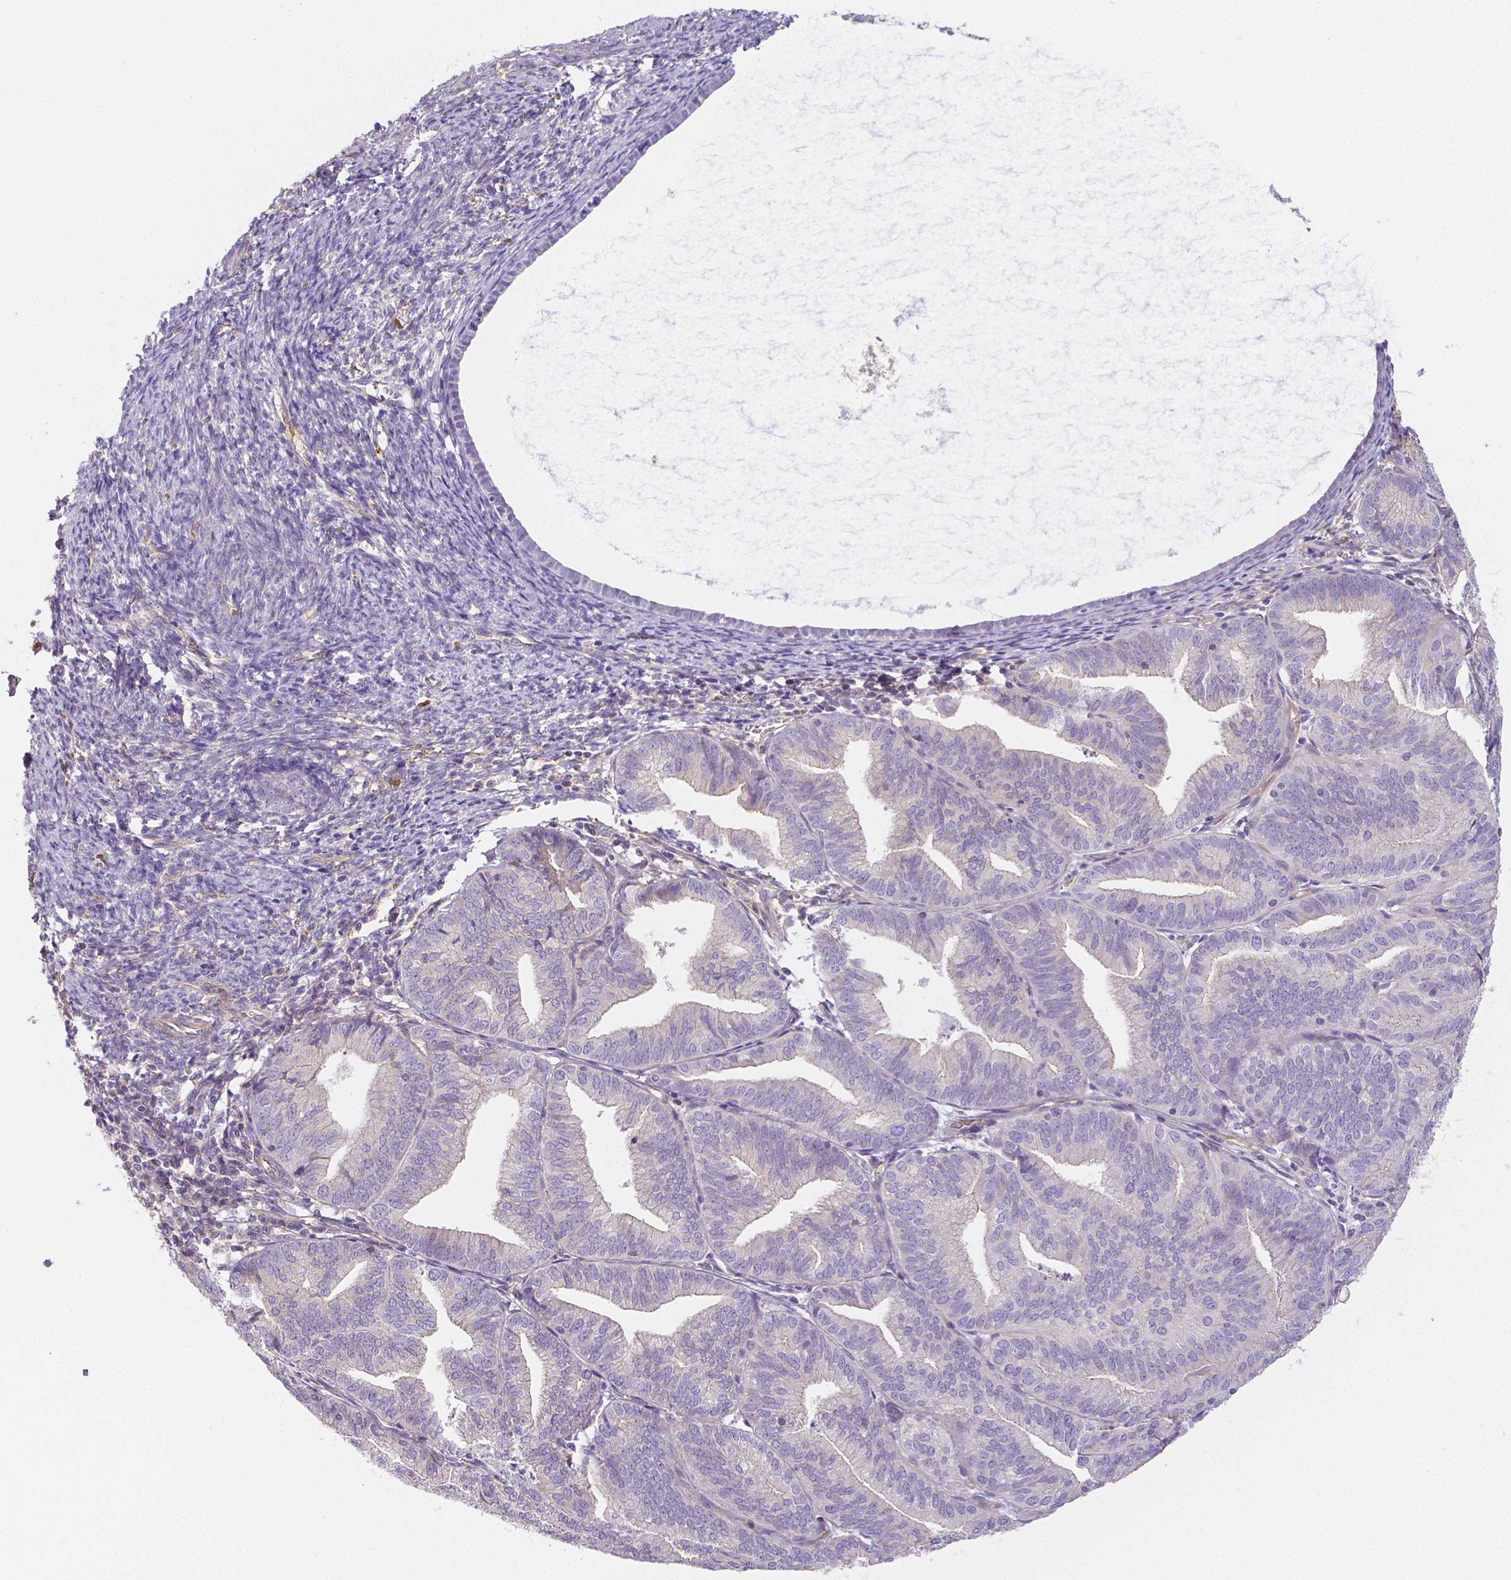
{"staining": {"intensity": "weak", "quantity": "<25%", "location": "cytoplasmic/membranous"}, "tissue": "endometrial cancer", "cell_type": "Tumor cells", "image_type": "cancer", "snomed": [{"axis": "morphology", "description": "Adenocarcinoma, NOS"}, {"axis": "topography", "description": "Endometrium"}], "caption": "IHC photomicrograph of endometrial cancer stained for a protein (brown), which reveals no expression in tumor cells. (DAB (3,3'-diaminobenzidine) immunohistochemistry (IHC), high magnification).", "gene": "CRMP1", "patient": {"sex": "female", "age": 70}}